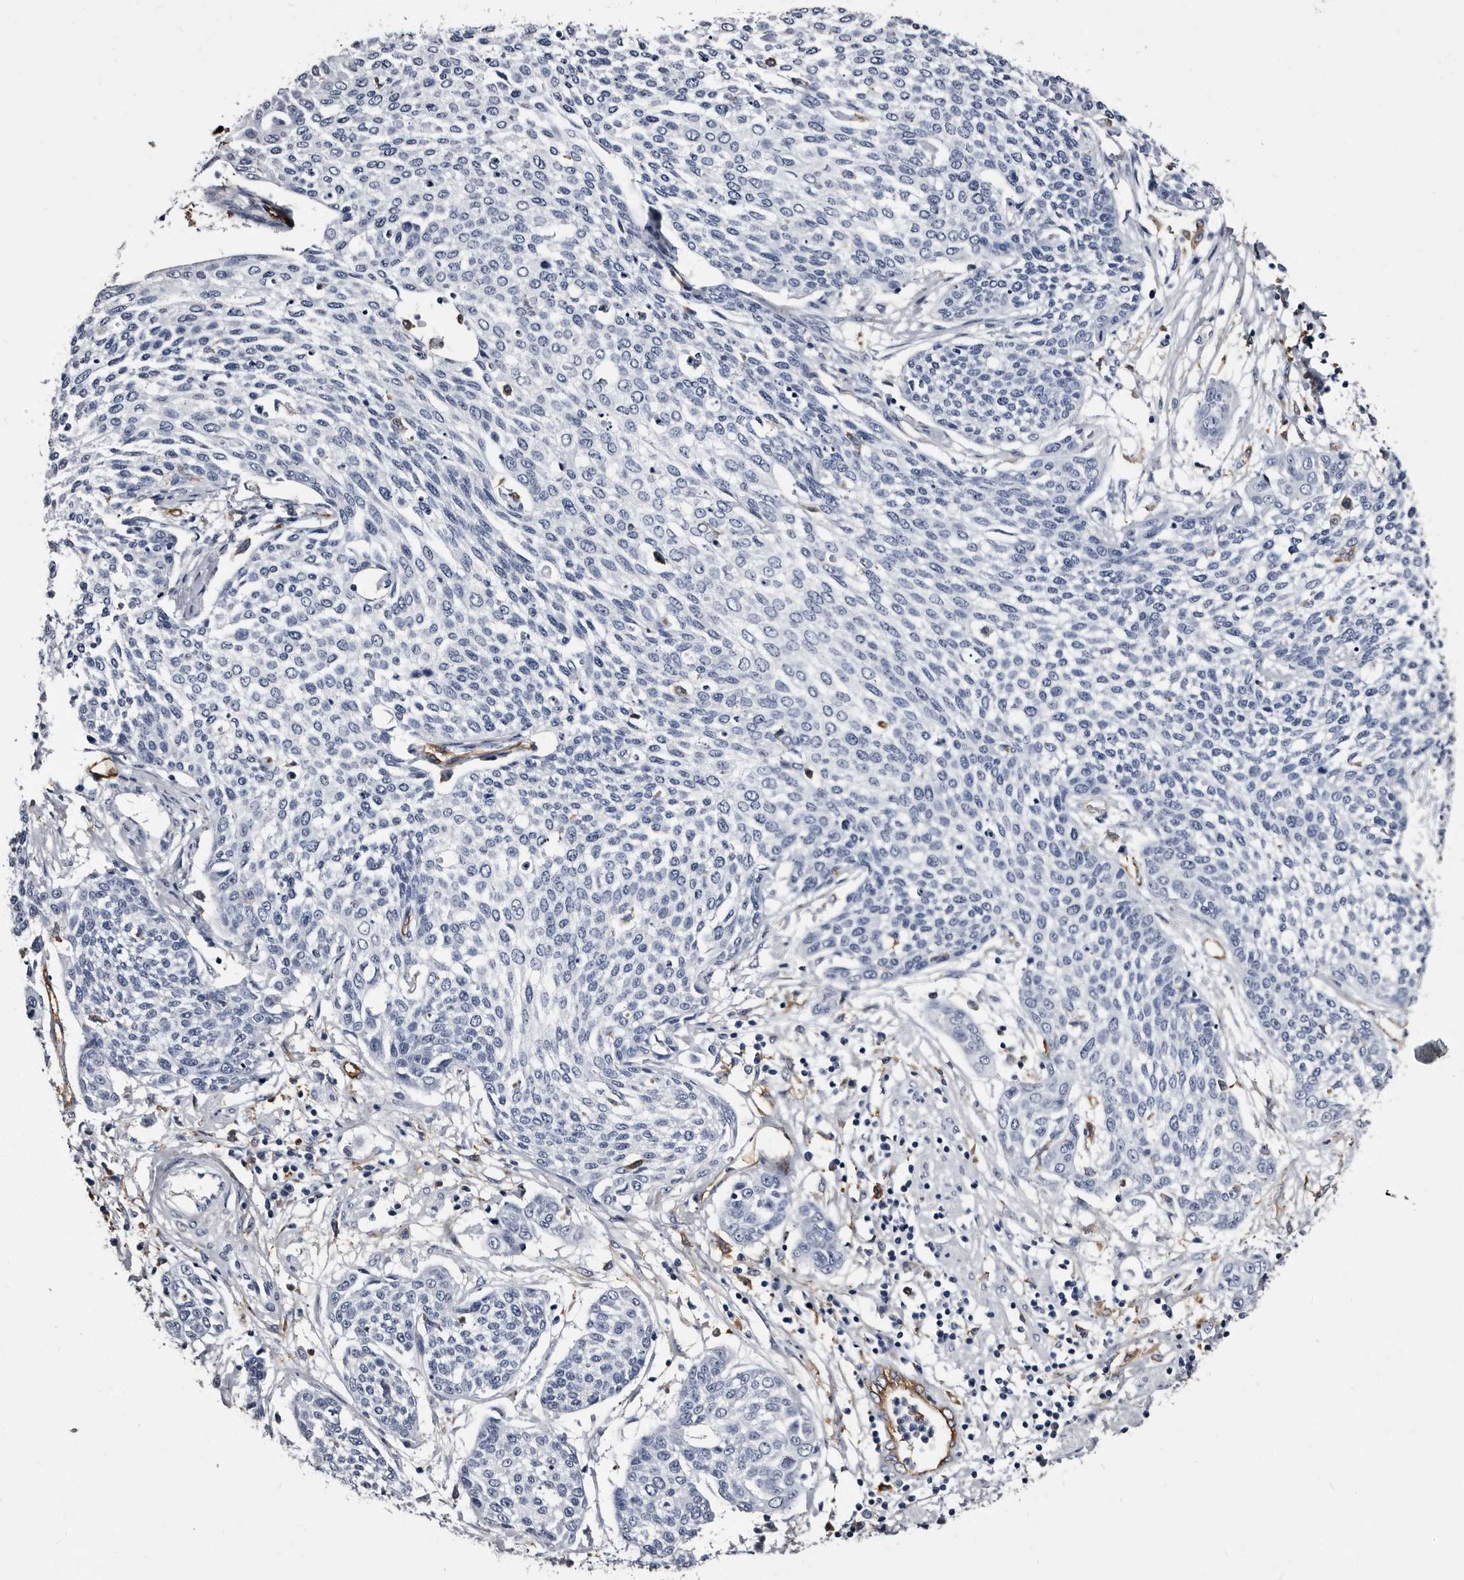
{"staining": {"intensity": "negative", "quantity": "none", "location": "none"}, "tissue": "cervical cancer", "cell_type": "Tumor cells", "image_type": "cancer", "snomed": [{"axis": "morphology", "description": "Squamous cell carcinoma, NOS"}, {"axis": "topography", "description": "Cervix"}], "caption": "IHC of human cervical cancer (squamous cell carcinoma) displays no staining in tumor cells.", "gene": "EPB41L3", "patient": {"sex": "female", "age": 34}}